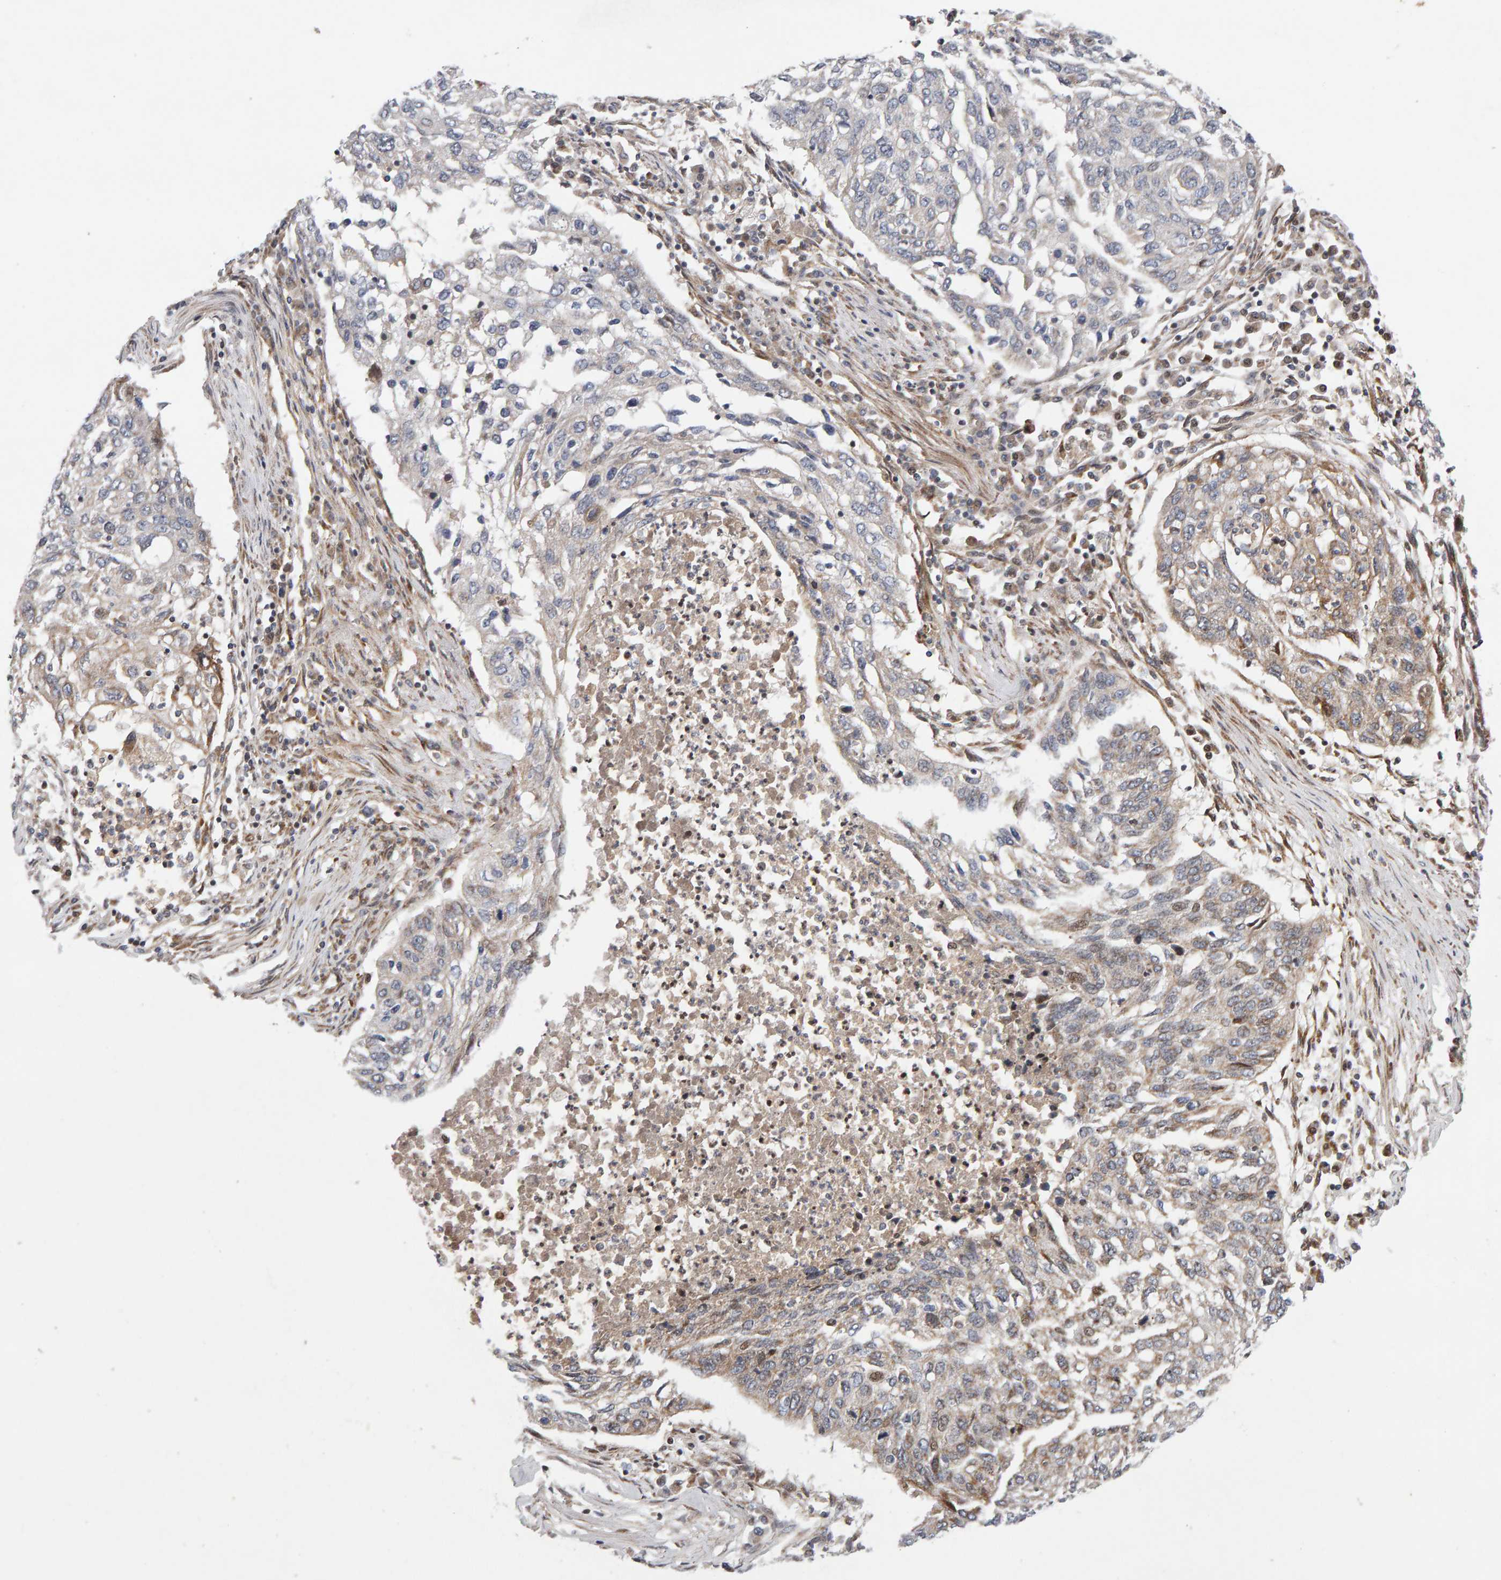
{"staining": {"intensity": "weak", "quantity": "<25%", "location": "cytoplasmic/membranous,nuclear"}, "tissue": "lung cancer", "cell_type": "Tumor cells", "image_type": "cancer", "snomed": [{"axis": "morphology", "description": "Squamous cell carcinoma, NOS"}, {"axis": "topography", "description": "Lung"}], "caption": "The photomicrograph shows no significant positivity in tumor cells of squamous cell carcinoma (lung). The staining was performed using DAB to visualize the protein expression in brown, while the nuclei were stained in blue with hematoxylin (Magnification: 20x).", "gene": "LZTS1", "patient": {"sex": "female", "age": 63}}